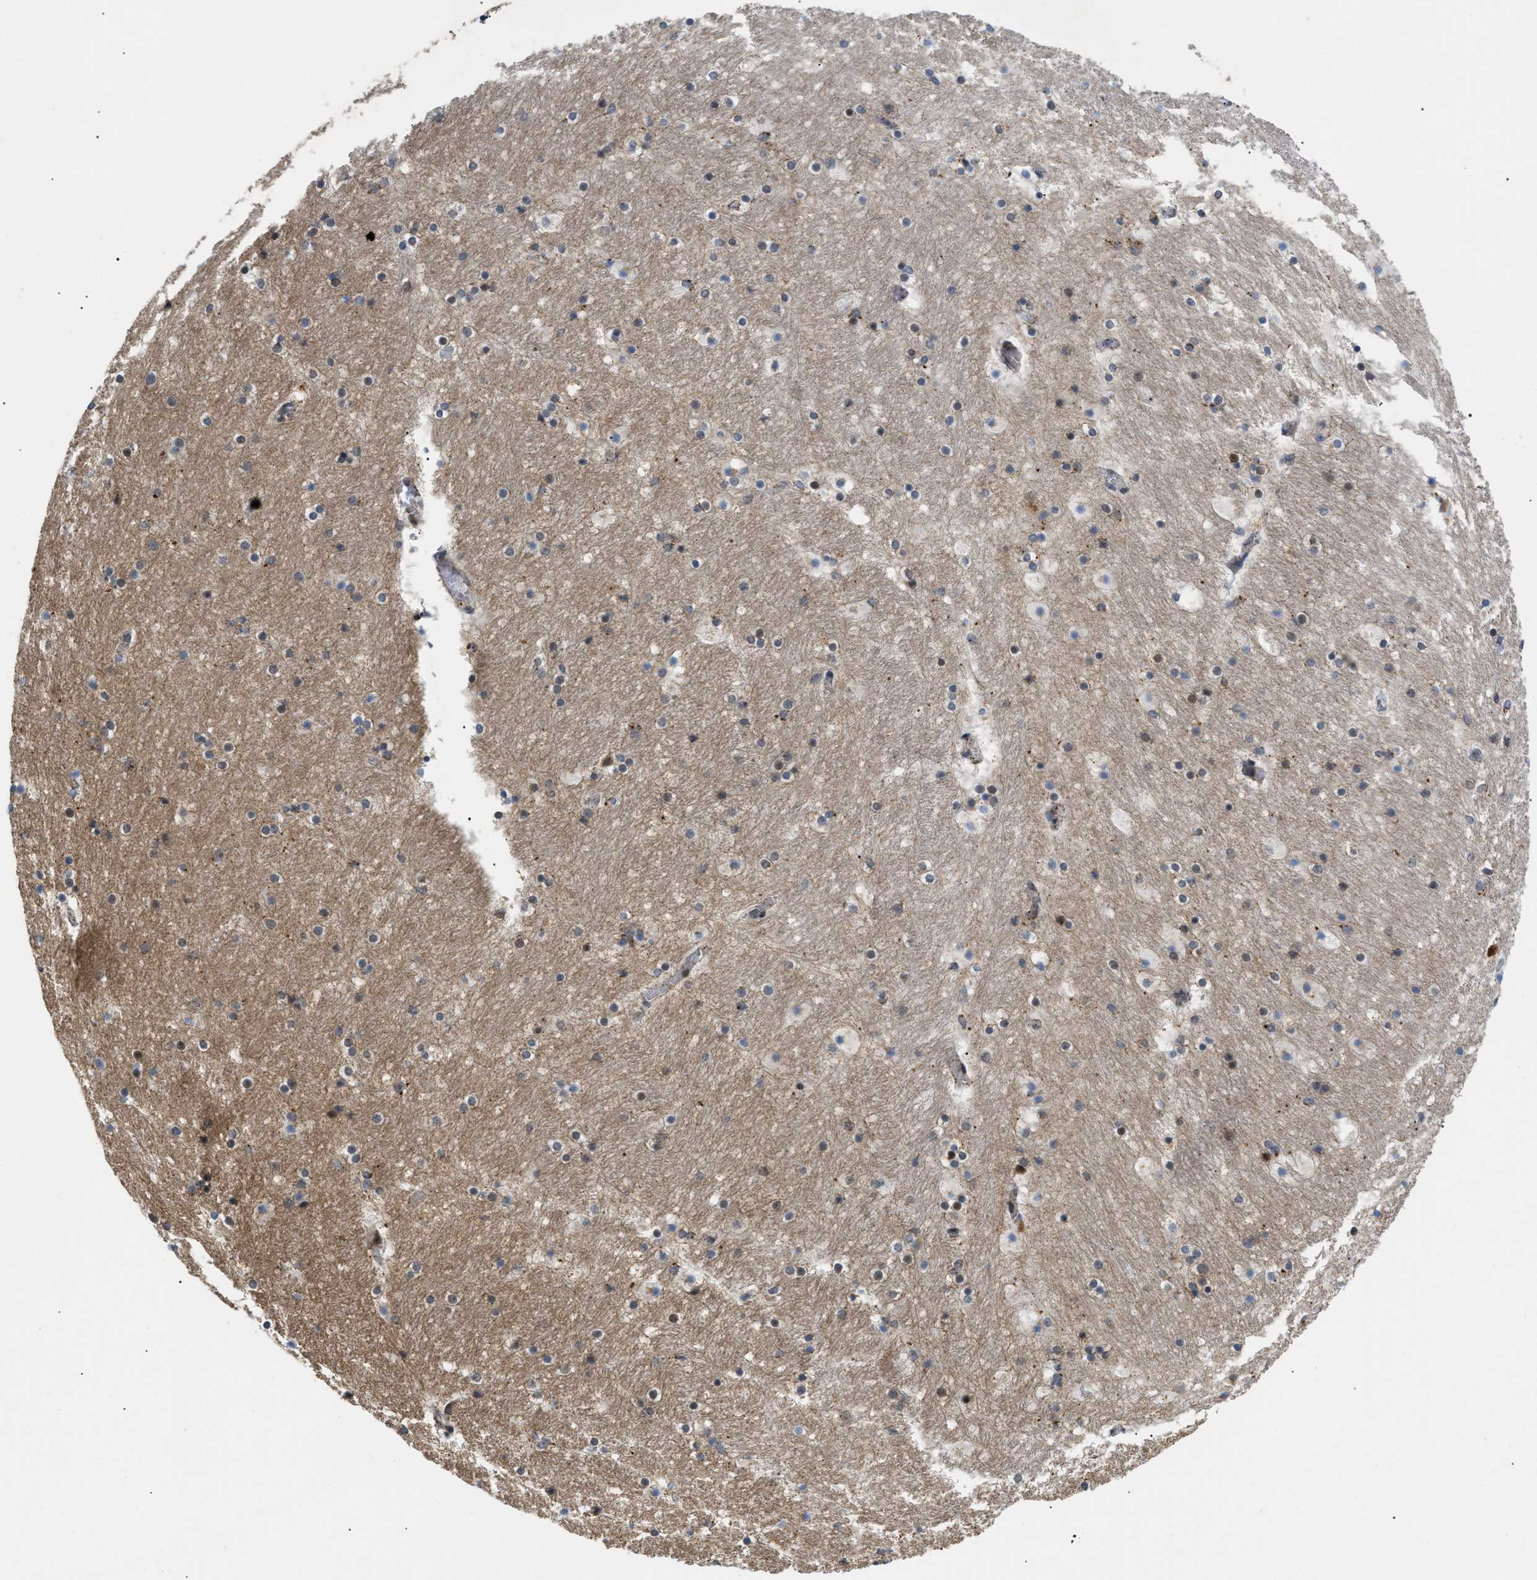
{"staining": {"intensity": "weak", "quantity": "<25%", "location": "nuclear"}, "tissue": "hippocampus", "cell_type": "Glial cells", "image_type": "normal", "snomed": [{"axis": "morphology", "description": "Normal tissue, NOS"}, {"axis": "topography", "description": "Hippocampus"}], "caption": "Hippocampus stained for a protein using immunohistochemistry exhibits no expression glial cells.", "gene": "ZBTB11", "patient": {"sex": "male", "age": 45}}